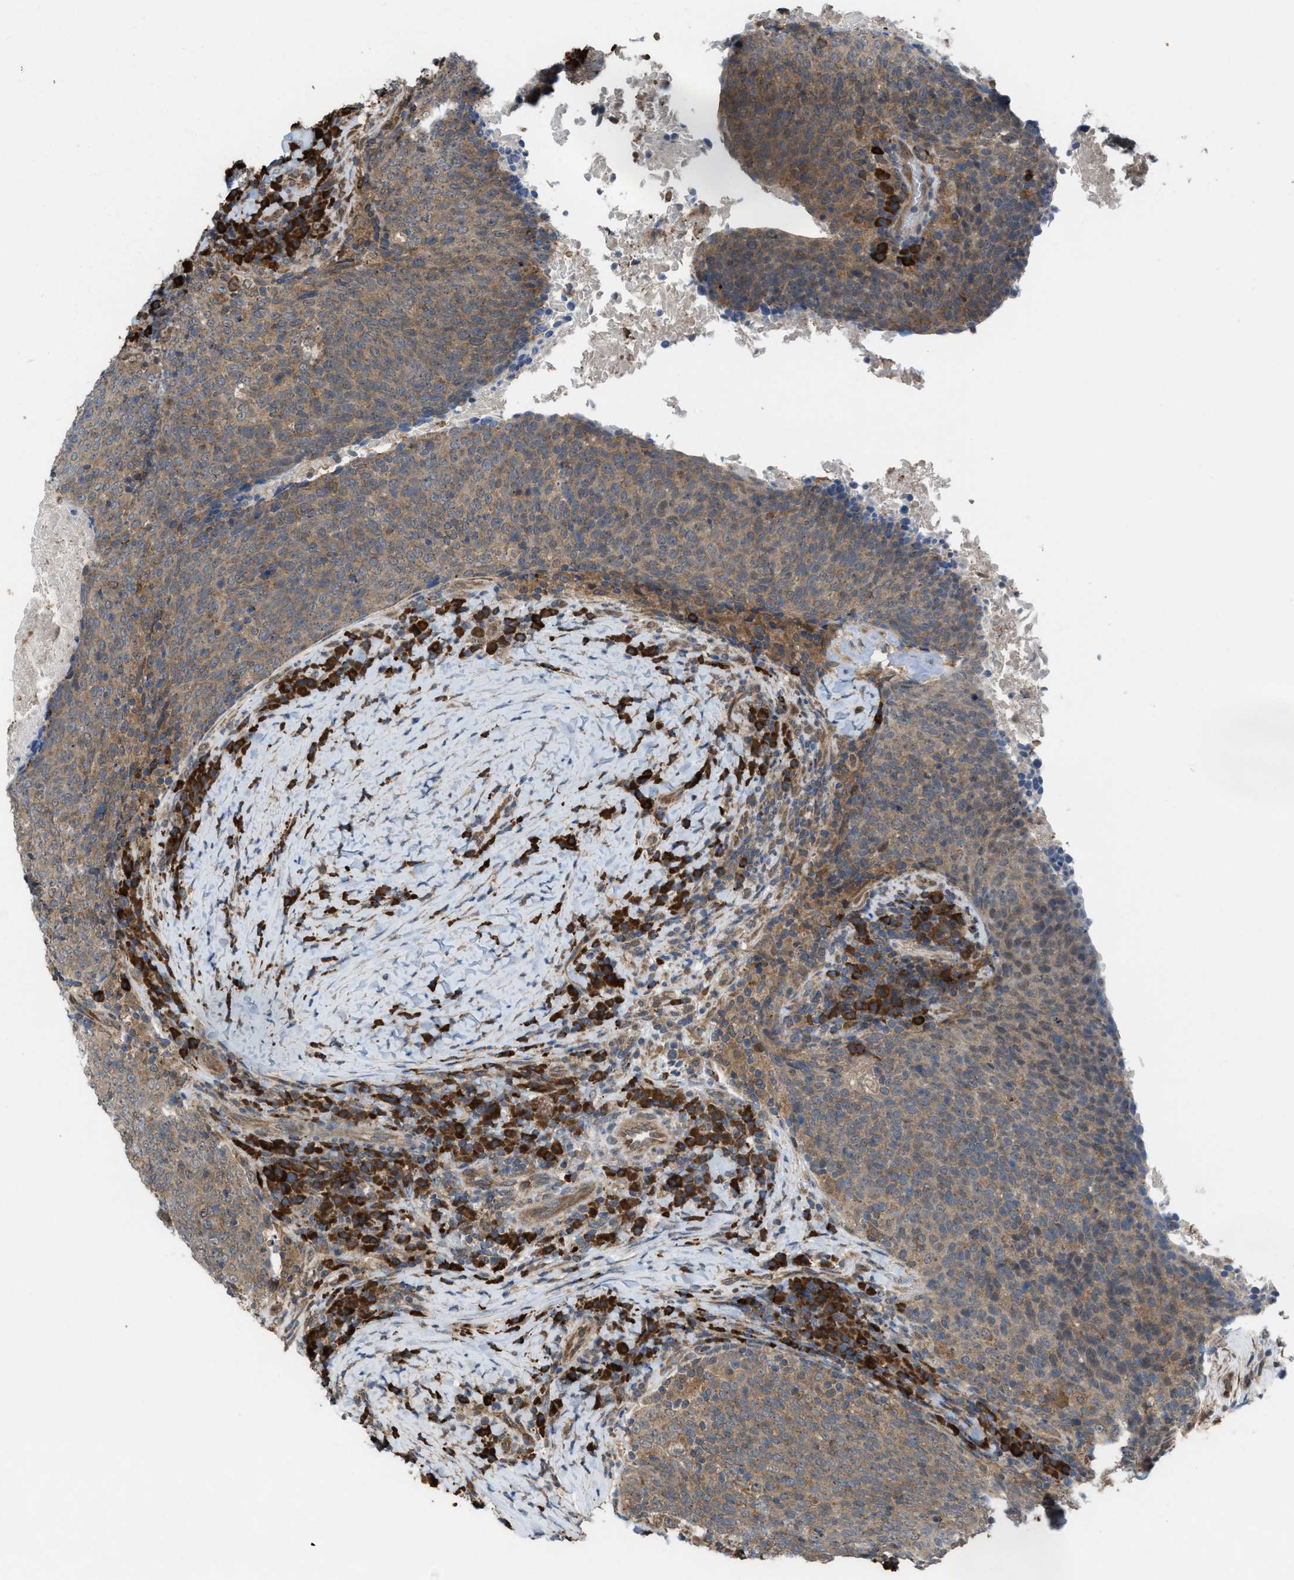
{"staining": {"intensity": "moderate", "quantity": ">75%", "location": "cytoplasmic/membranous"}, "tissue": "head and neck cancer", "cell_type": "Tumor cells", "image_type": "cancer", "snomed": [{"axis": "morphology", "description": "Squamous cell carcinoma, NOS"}, {"axis": "morphology", "description": "Squamous cell carcinoma, metastatic, NOS"}, {"axis": "topography", "description": "Lymph node"}, {"axis": "topography", "description": "Head-Neck"}], "caption": "Moderate cytoplasmic/membranous protein staining is present in approximately >75% of tumor cells in head and neck cancer.", "gene": "PLAA", "patient": {"sex": "male", "age": 62}}